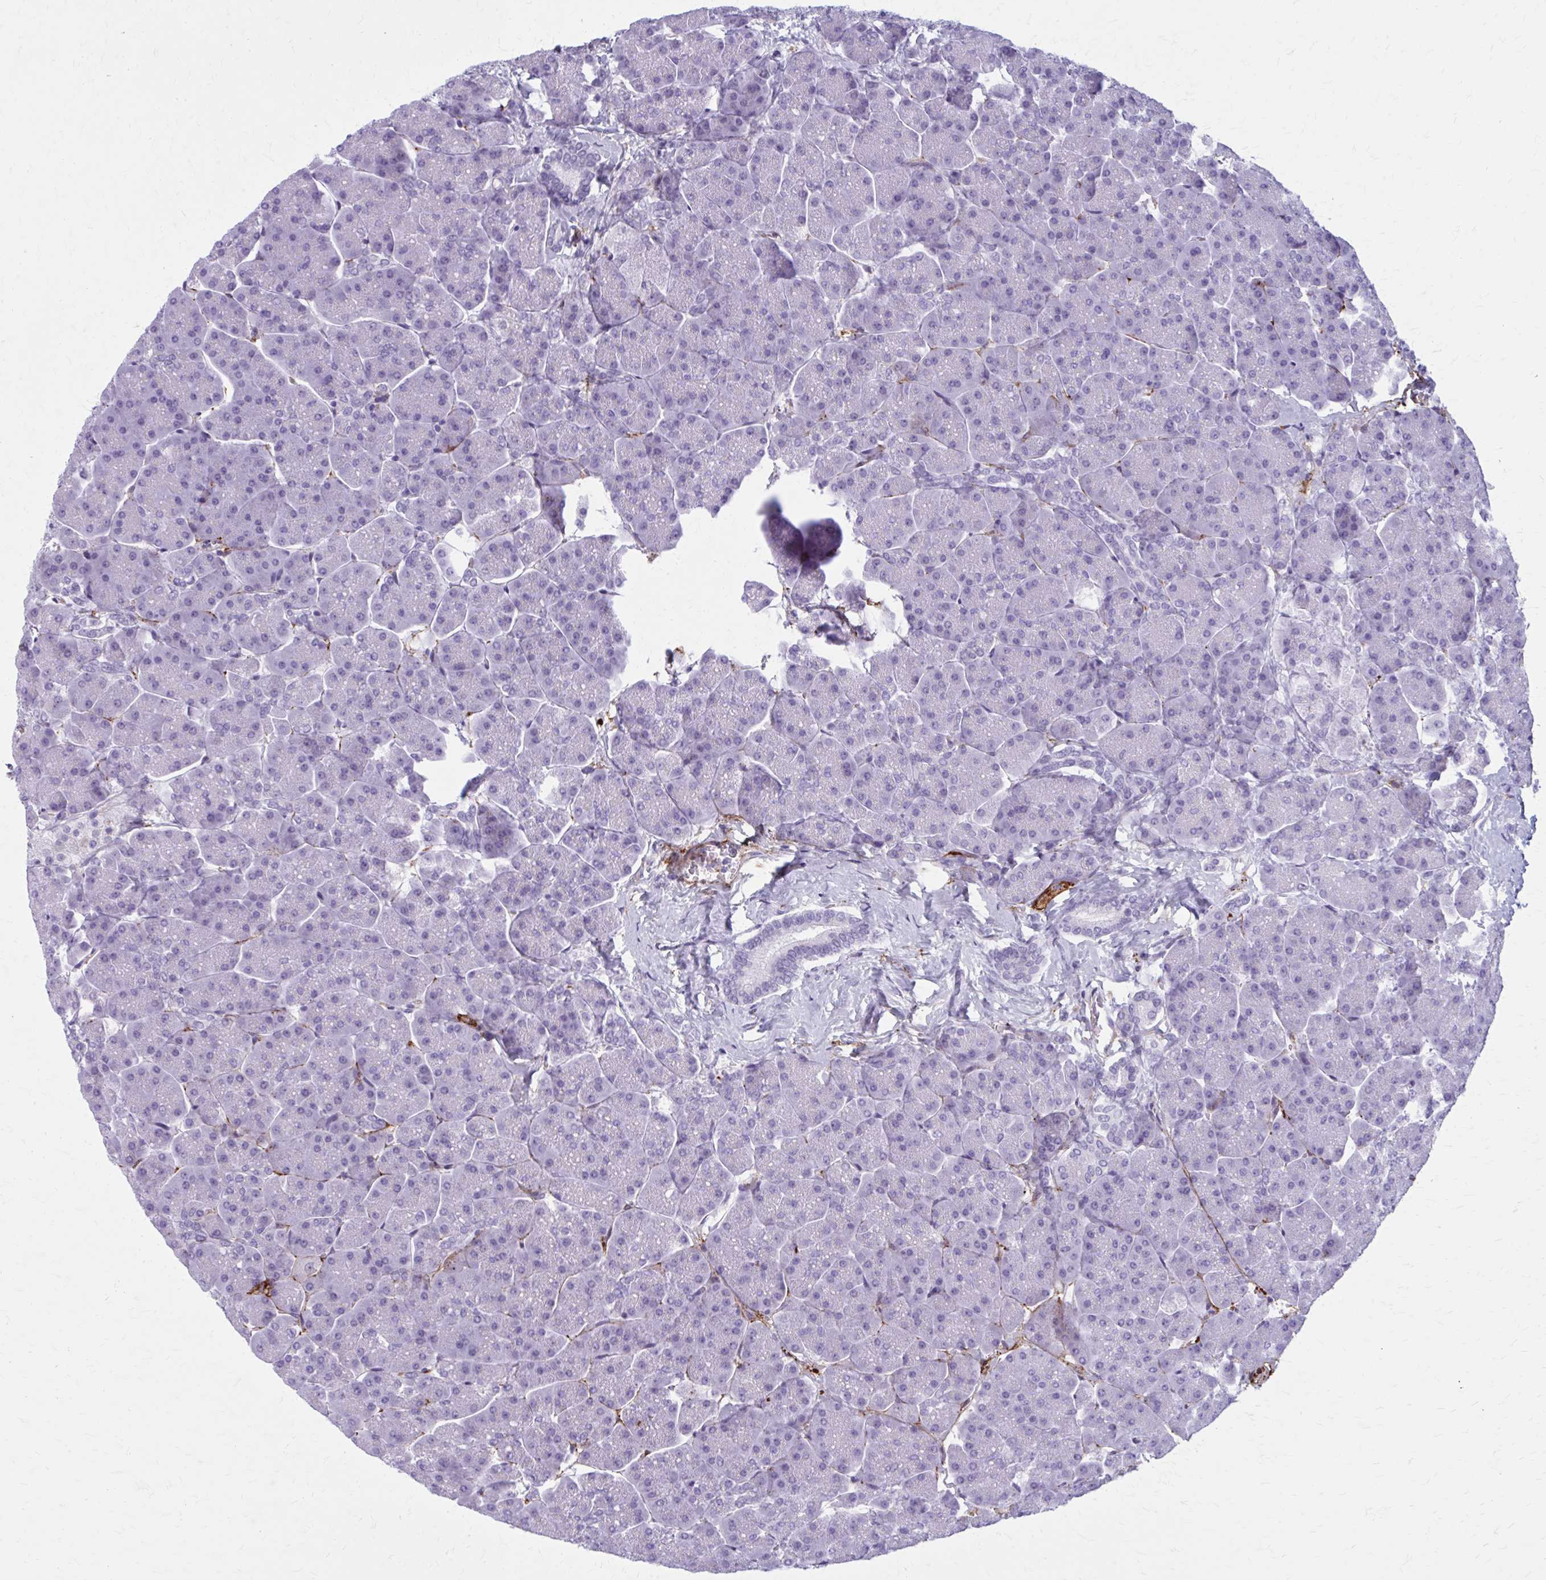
{"staining": {"intensity": "negative", "quantity": "none", "location": "none"}, "tissue": "pancreas", "cell_type": "Exocrine glandular cells", "image_type": "normal", "snomed": [{"axis": "morphology", "description": "Normal tissue, NOS"}, {"axis": "topography", "description": "Pancreas"}, {"axis": "topography", "description": "Peripheral nerve tissue"}], "caption": "Immunohistochemistry image of normal pancreas stained for a protein (brown), which reveals no staining in exocrine glandular cells. (Immunohistochemistry, brightfield microscopy, high magnification).", "gene": "AKAP12", "patient": {"sex": "male", "age": 54}}